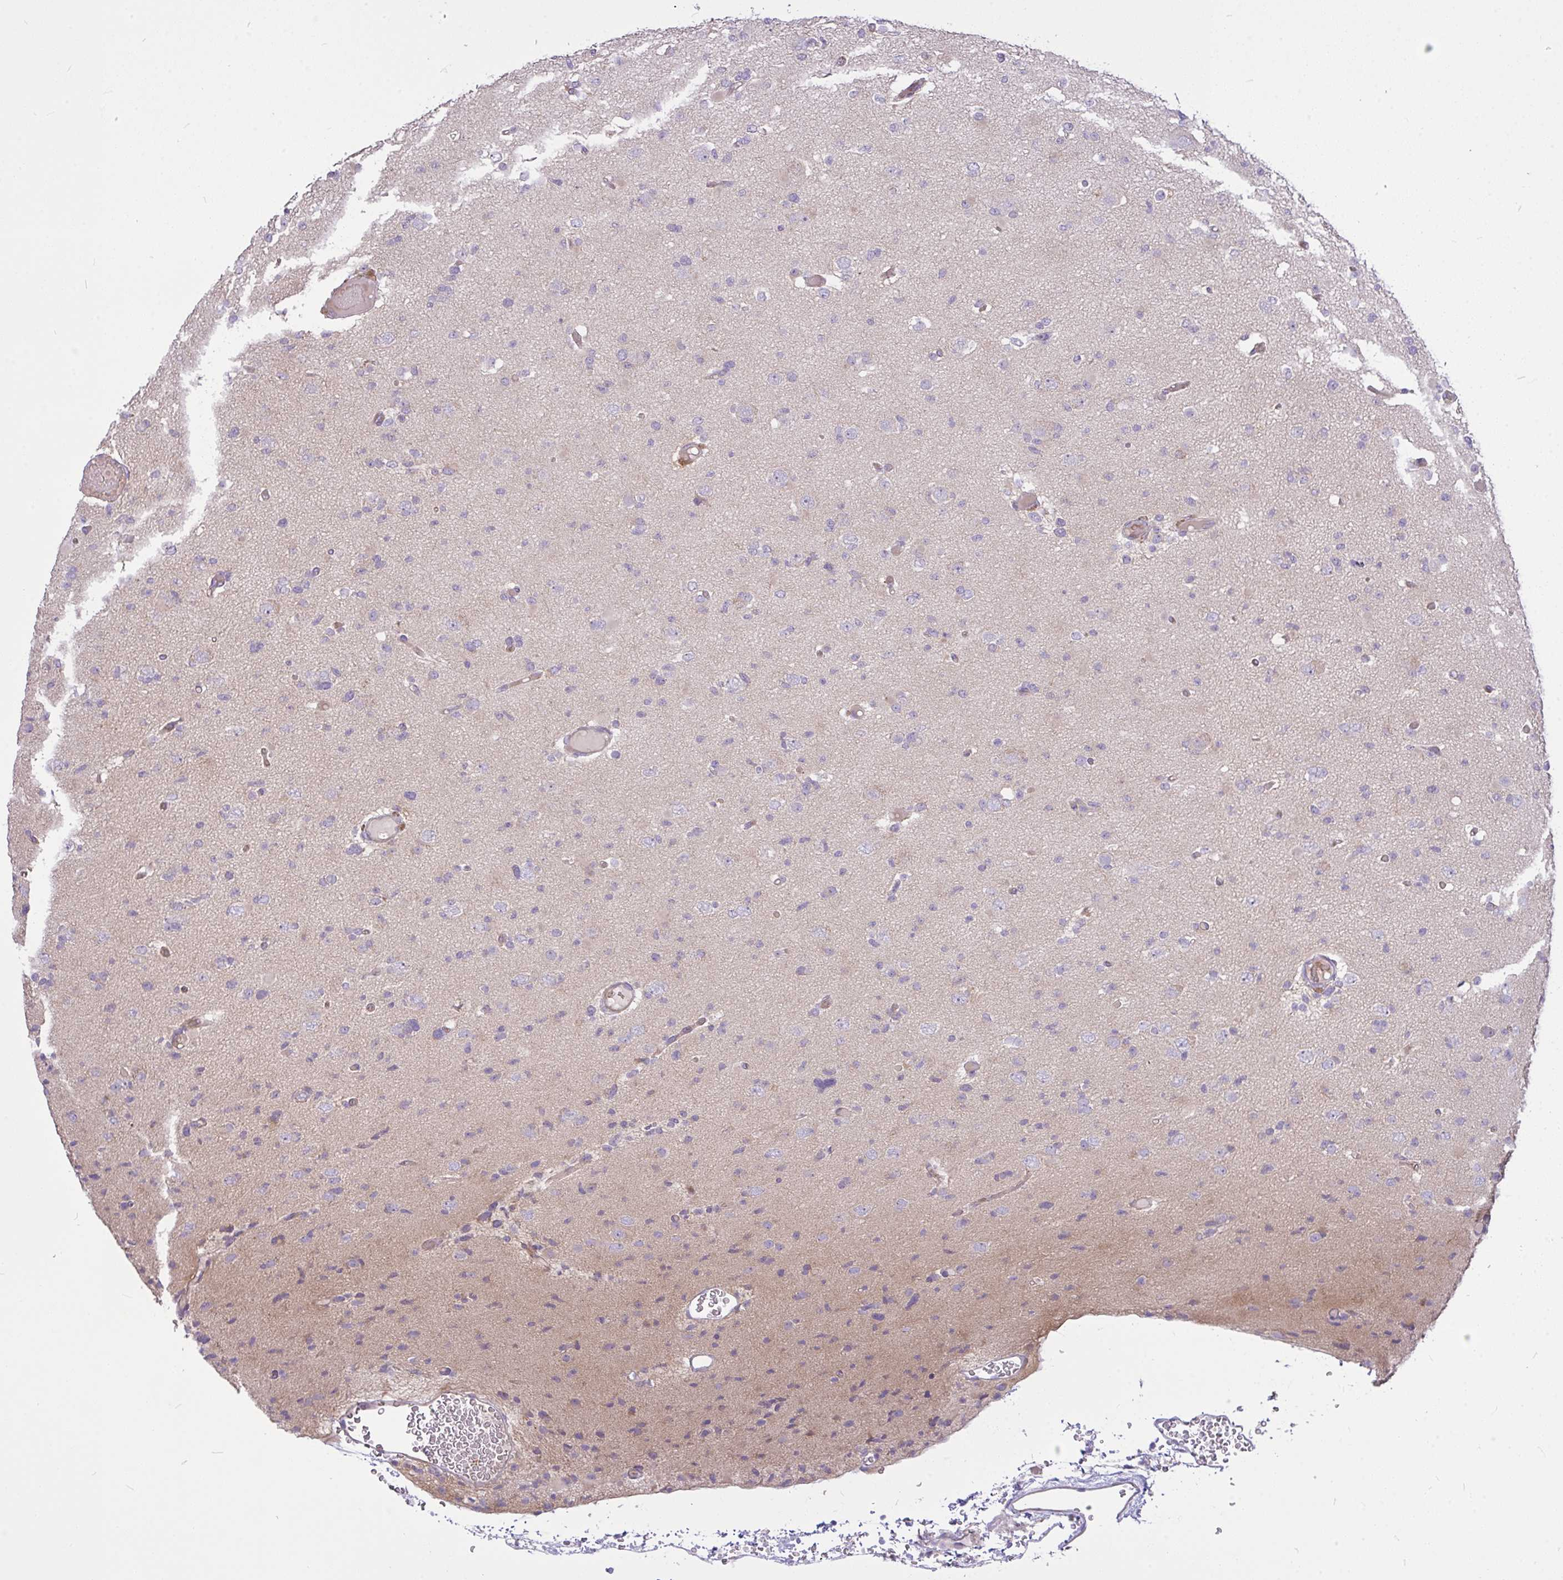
{"staining": {"intensity": "negative", "quantity": "none", "location": "none"}, "tissue": "glioma", "cell_type": "Tumor cells", "image_type": "cancer", "snomed": [{"axis": "morphology", "description": "Glioma, malignant, Low grade"}, {"axis": "topography", "description": "Brain"}], "caption": "High magnification brightfield microscopy of malignant glioma (low-grade) stained with DAB (3,3'-diaminobenzidine) (brown) and counterstained with hematoxylin (blue): tumor cells show no significant expression.", "gene": "MOCS1", "patient": {"sex": "female", "age": 22}}